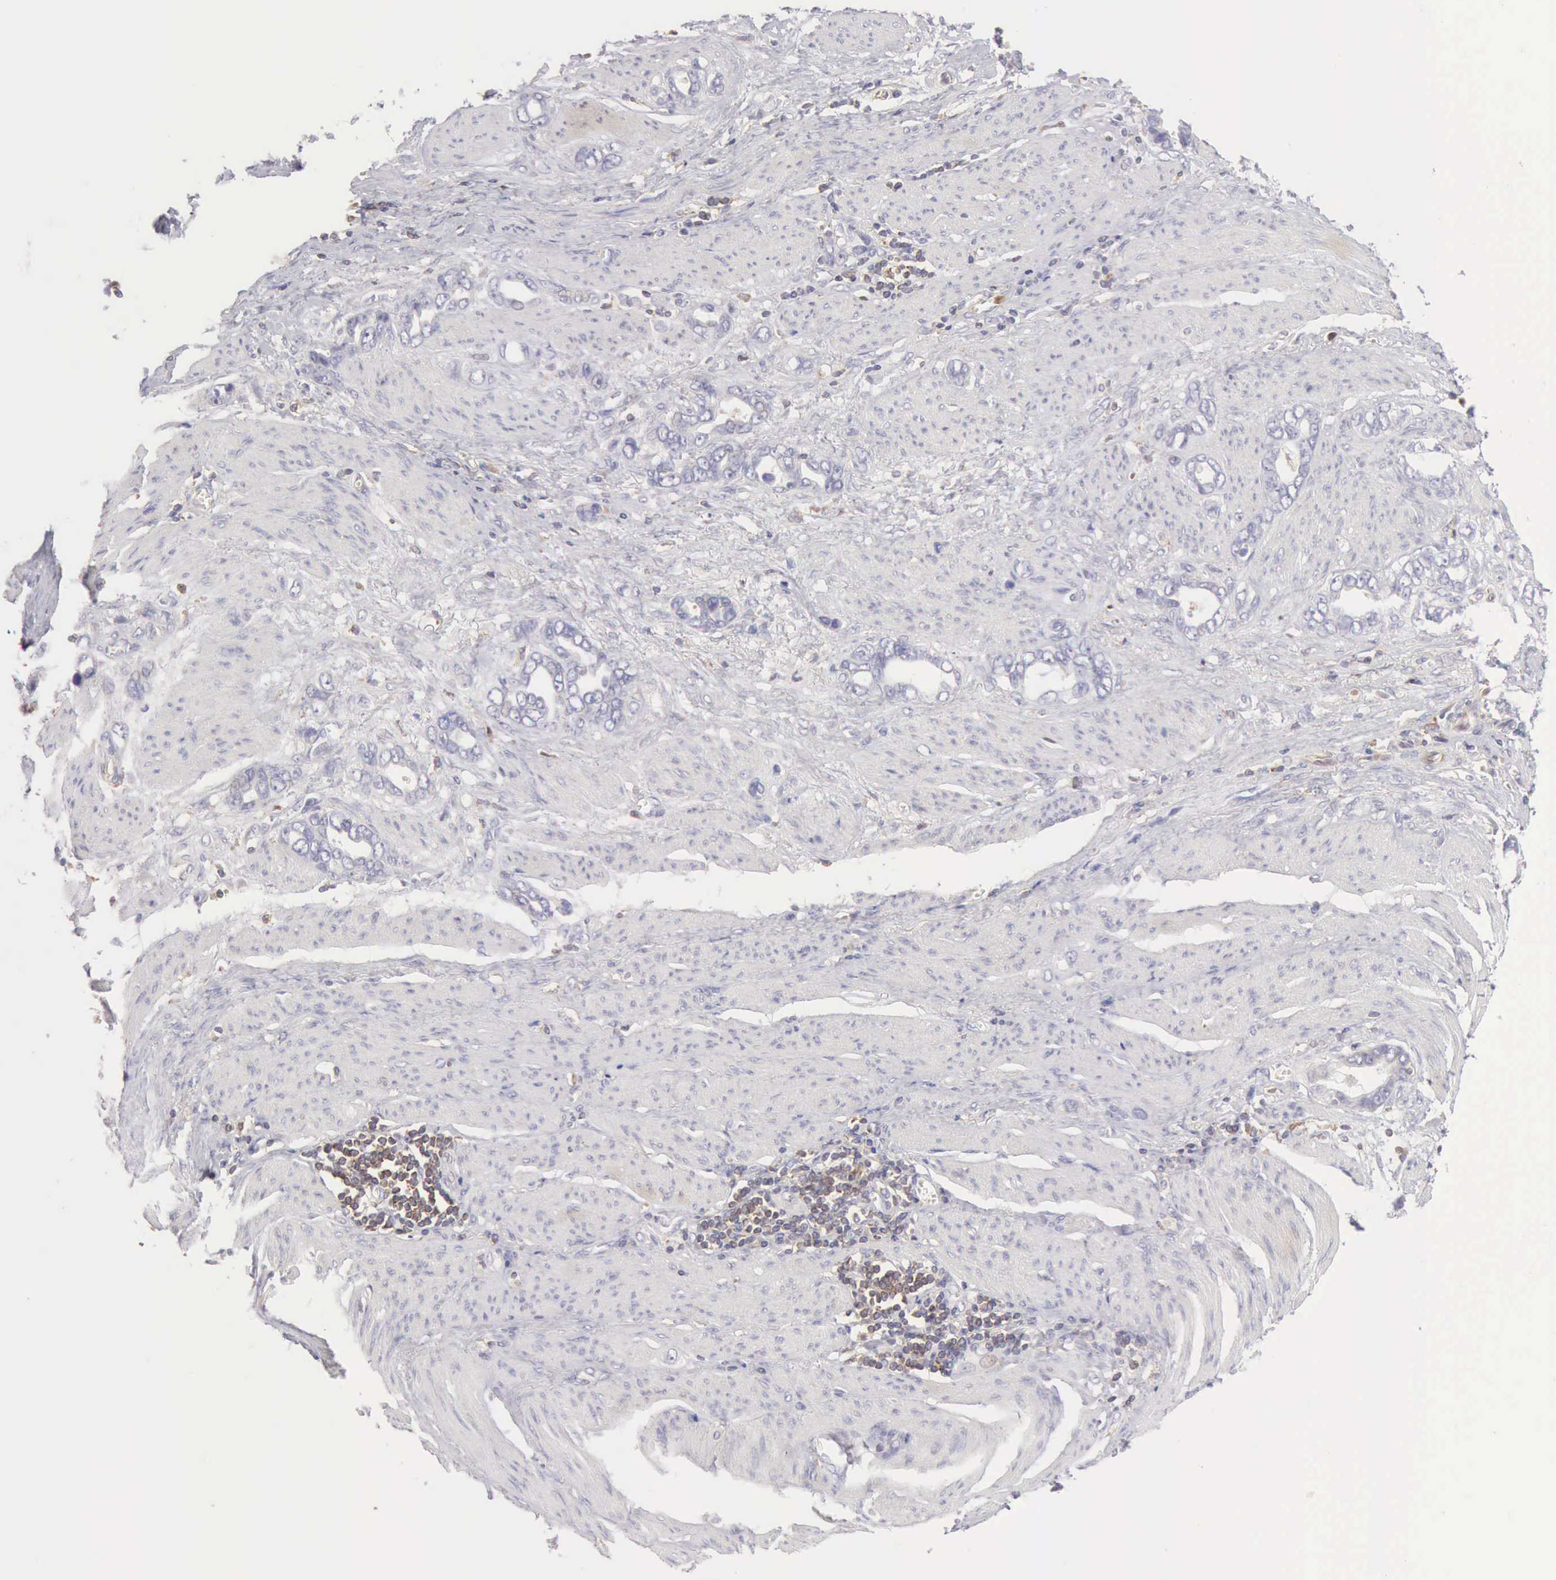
{"staining": {"intensity": "negative", "quantity": "none", "location": "none"}, "tissue": "stomach cancer", "cell_type": "Tumor cells", "image_type": "cancer", "snomed": [{"axis": "morphology", "description": "Adenocarcinoma, NOS"}, {"axis": "topography", "description": "Stomach"}], "caption": "Image shows no significant protein positivity in tumor cells of stomach adenocarcinoma.", "gene": "ARHGAP4", "patient": {"sex": "male", "age": 78}}